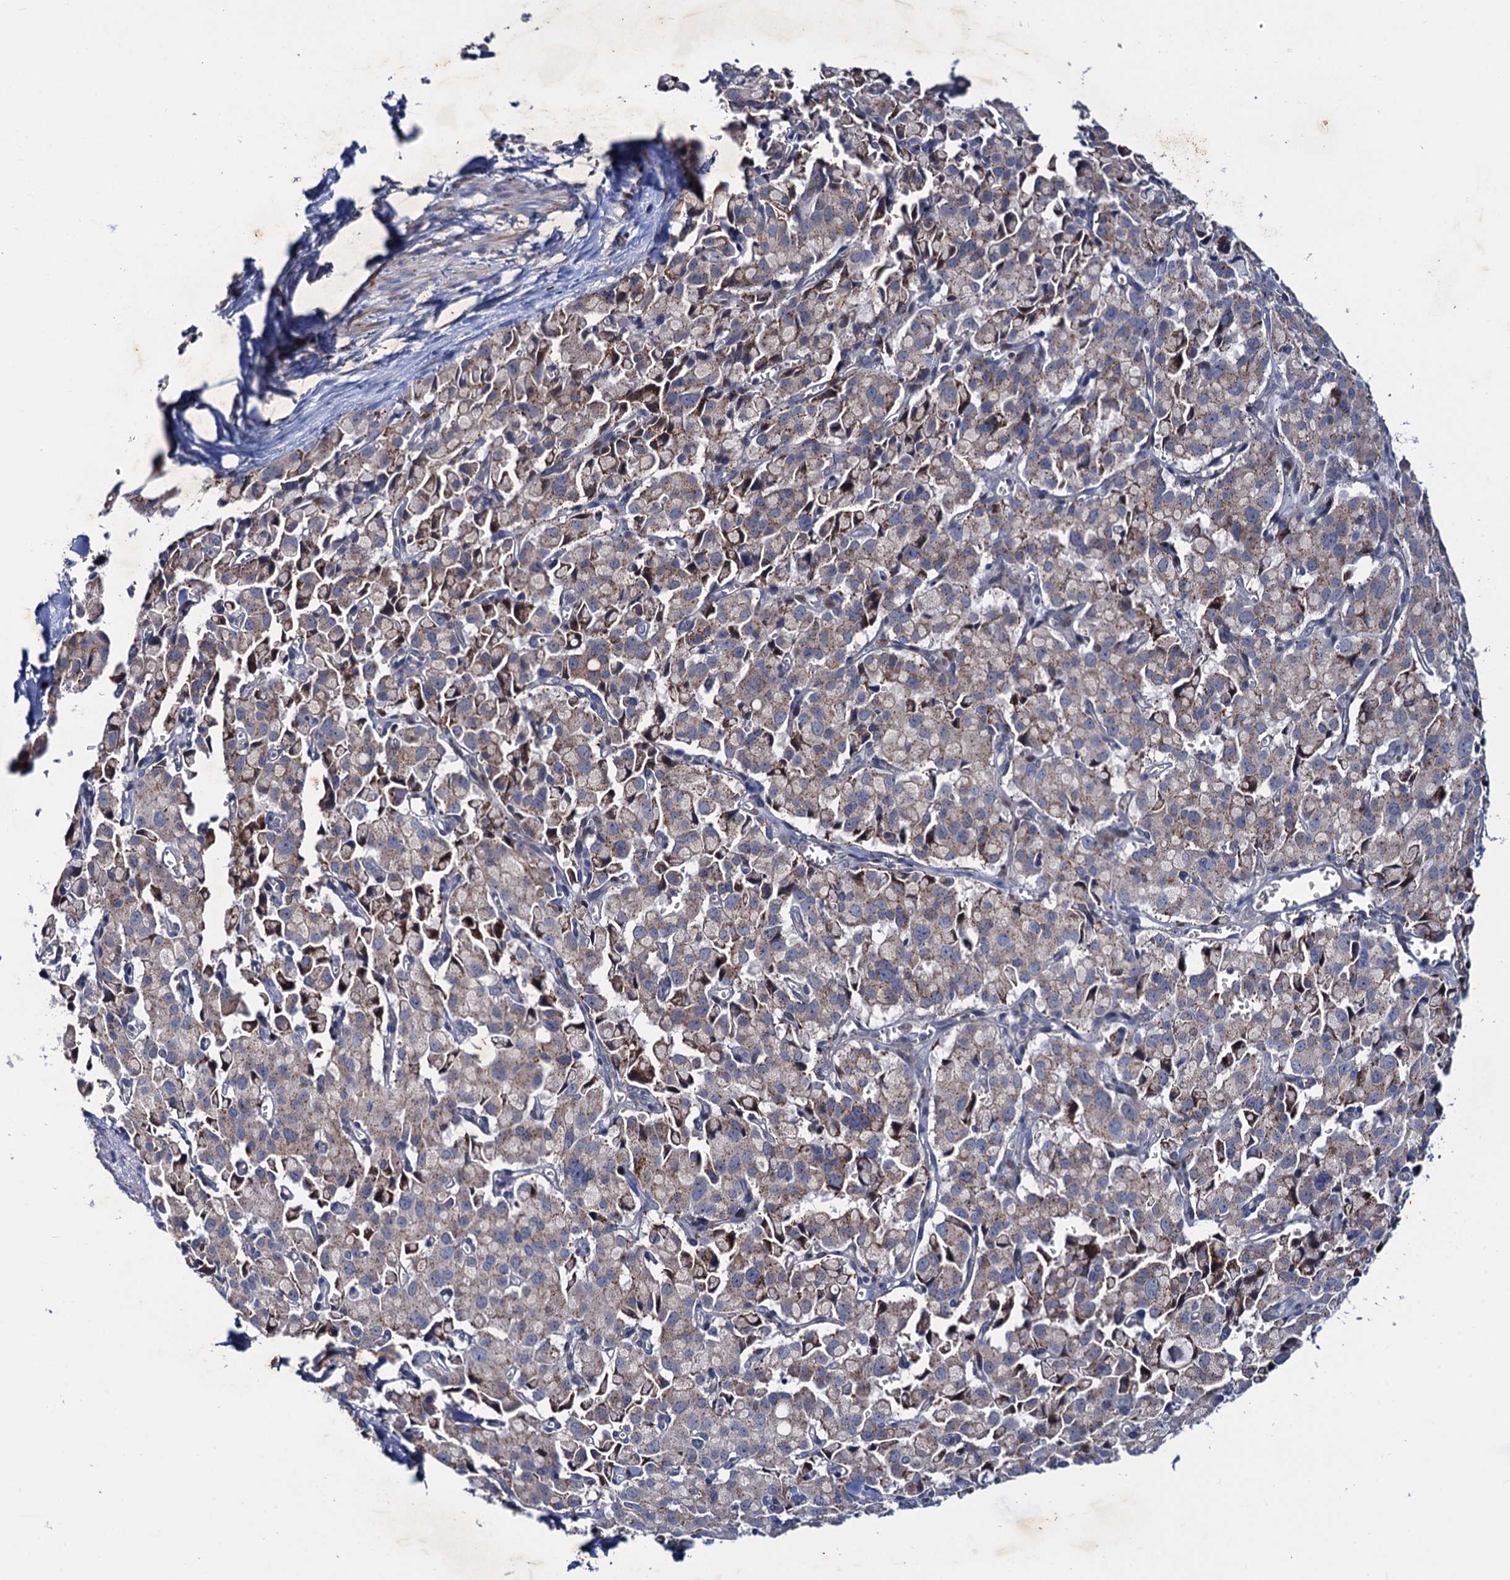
{"staining": {"intensity": "weak", "quantity": "25%-75%", "location": "cytoplasmic/membranous"}, "tissue": "pancreatic cancer", "cell_type": "Tumor cells", "image_type": "cancer", "snomed": [{"axis": "morphology", "description": "Adenocarcinoma, NOS"}, {"axis": "topography", "description": "Pancreas"}], "caption": "Immunohistochemistry (IHC) (DAB) staining of human pancreatic cancer (adenocarcinoma) reveals weak cytoplasmic/membranous protein expression in about 25%-75% of tumor cells.", "gene": "THAP2", "patient": {"sex": "male", "age": 65}}